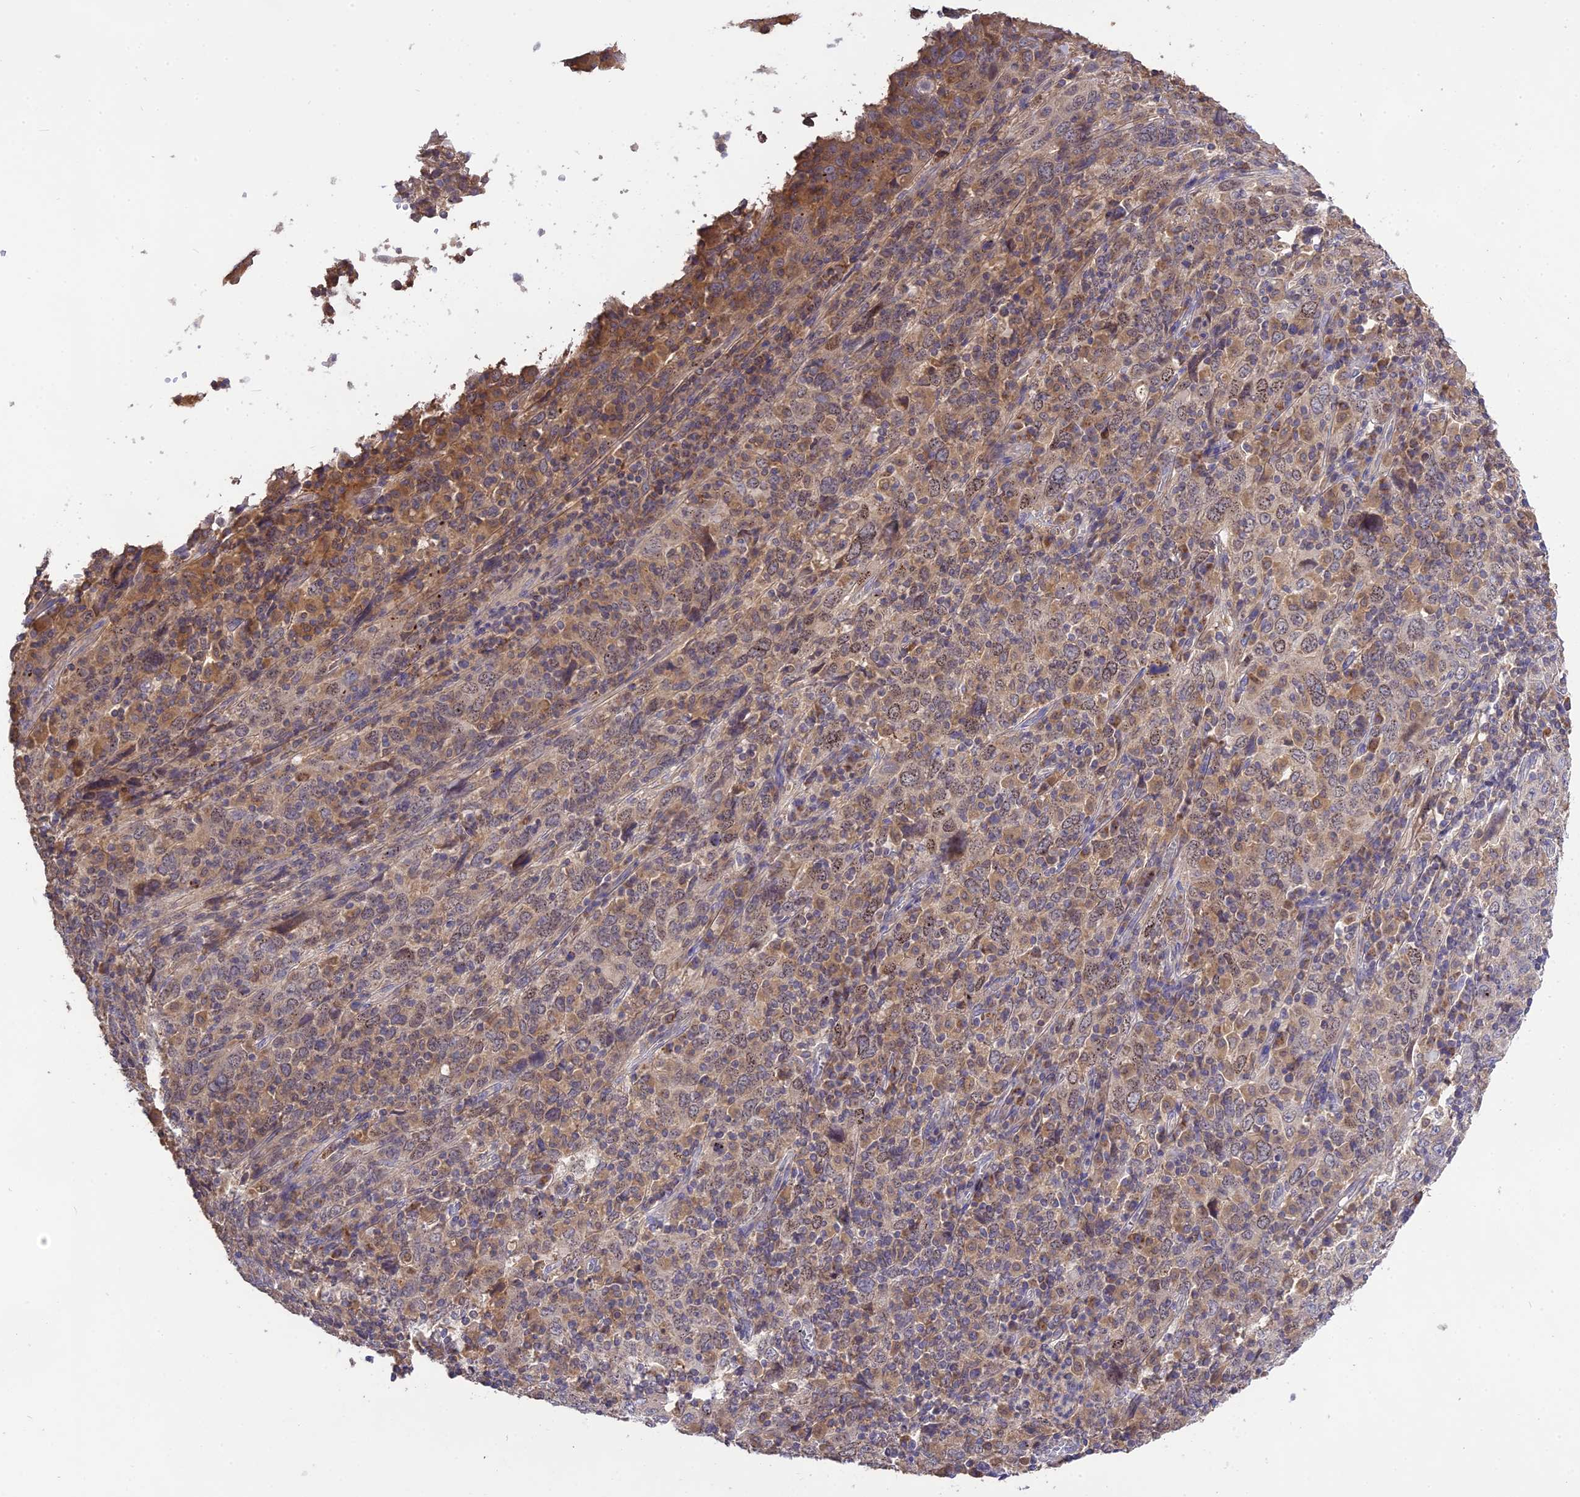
{"staining": {"intensity": "moderate", "quantity": ">75%", "location": "cytoplasmic/membranous,nuclear"}, "tissue": "cervical cancer", "cell_type": "Tumor cells", "image_type": "cancer", "snomed": [{"axis": "morphology", "description": "Squamous cell carcinoma, NOS"}, {"axis": "topography", "description": "Cervix"}], "caption": "This histopathology image demonstrates cervical cancer stained with immunohistochemistry (IHC) to label a protein in brown. The cytoplasmic/membranous and nuclear of tumor cells show moderate positivity for the protein. Nuclei are counter-stained blue.", "gene": "NUDT8", "patient": {"sex": "female", "age": 46}}